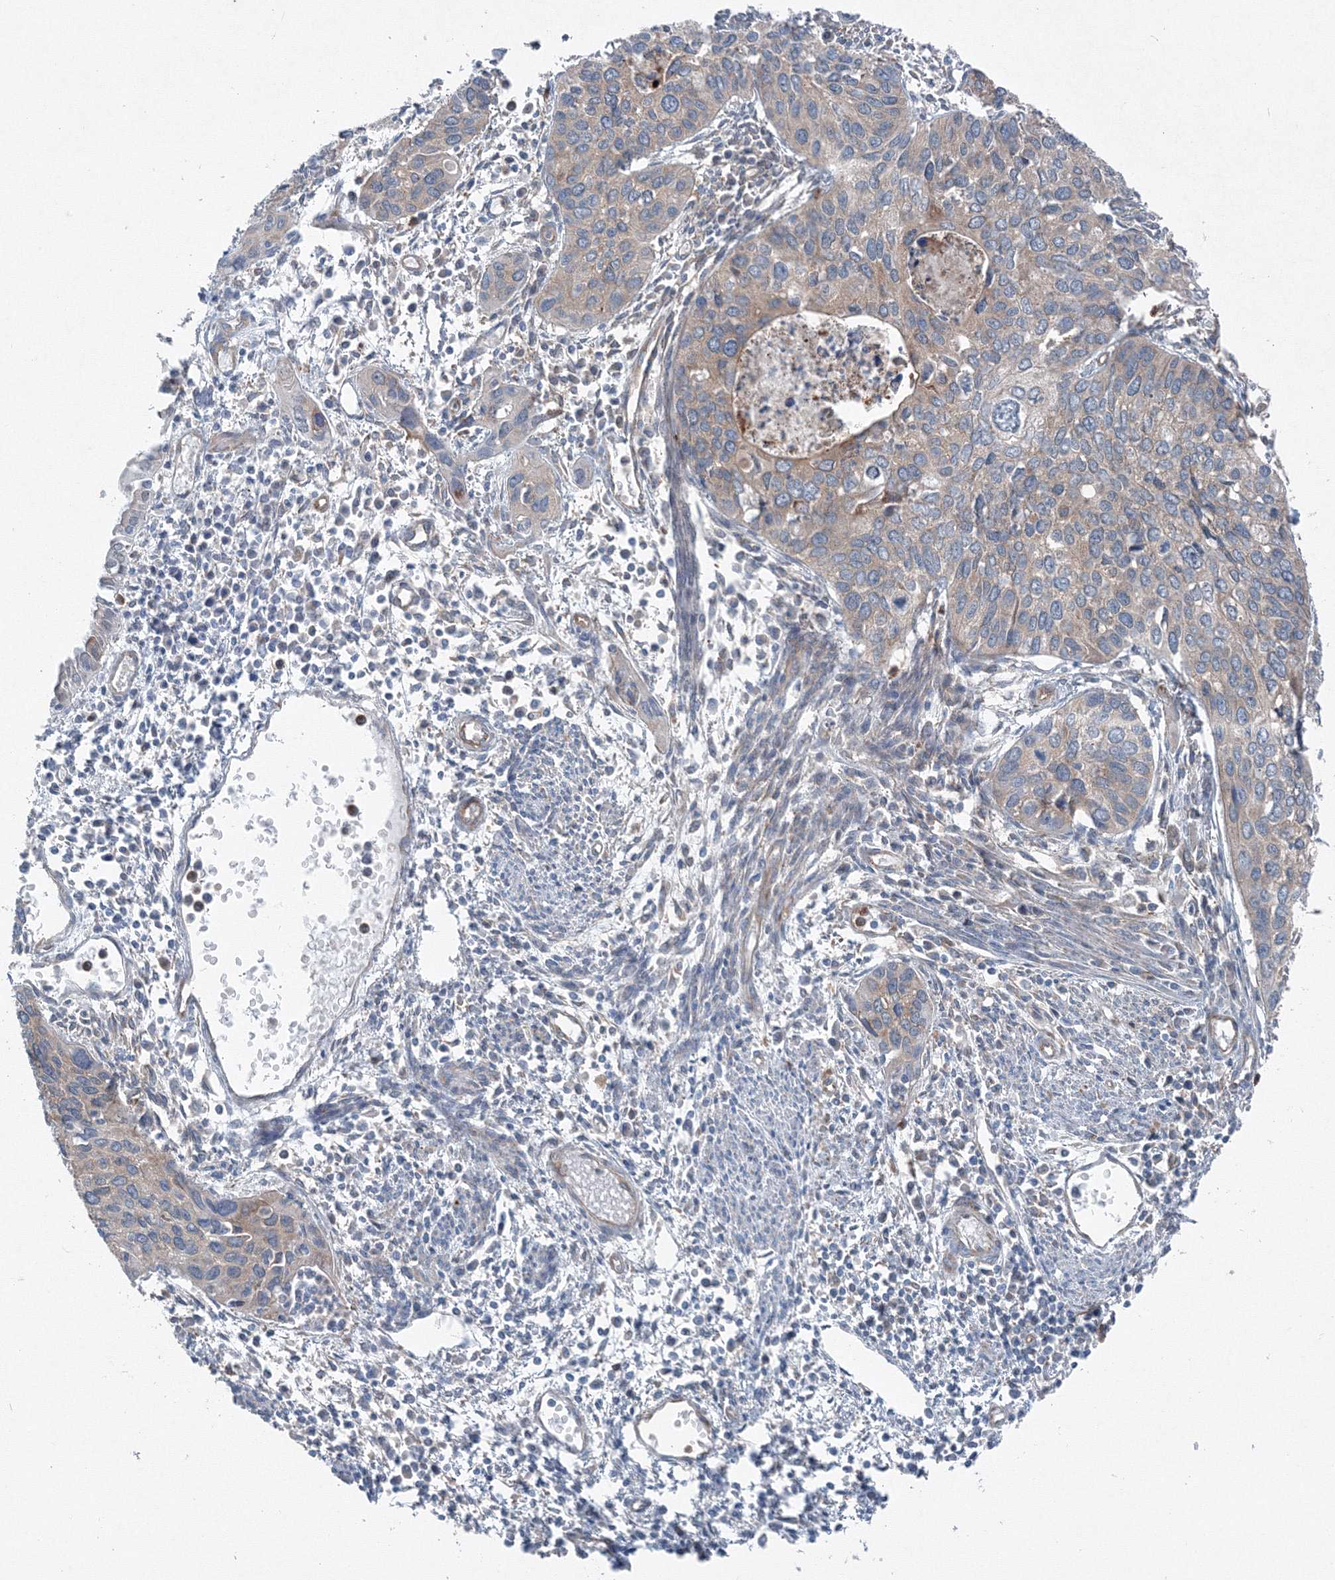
{"staining": {"intensity": "moderate", "quantity": "25%-75%", "location": "cytoplasmic/membranous"}, "tissue": "cervical cancer", "cell_type": "Tumor cells", "image_type": "cancer", "snomed": [{"axis": "morphology", "description": "Squamous cell carcinoma, NOS"}, {"axis": "topography", "description": "Cervix"}], "caption": "Tumor cells exhibit medium levels of moderate cytoplasmic/membranous expression in about 25%-75% of cells in human cervical squamous cell carcinoma. (IHC, brightfield microscopy, high magnification).", "gene": "TPRKB", "patient": {"sex": "female", "age": 55}}